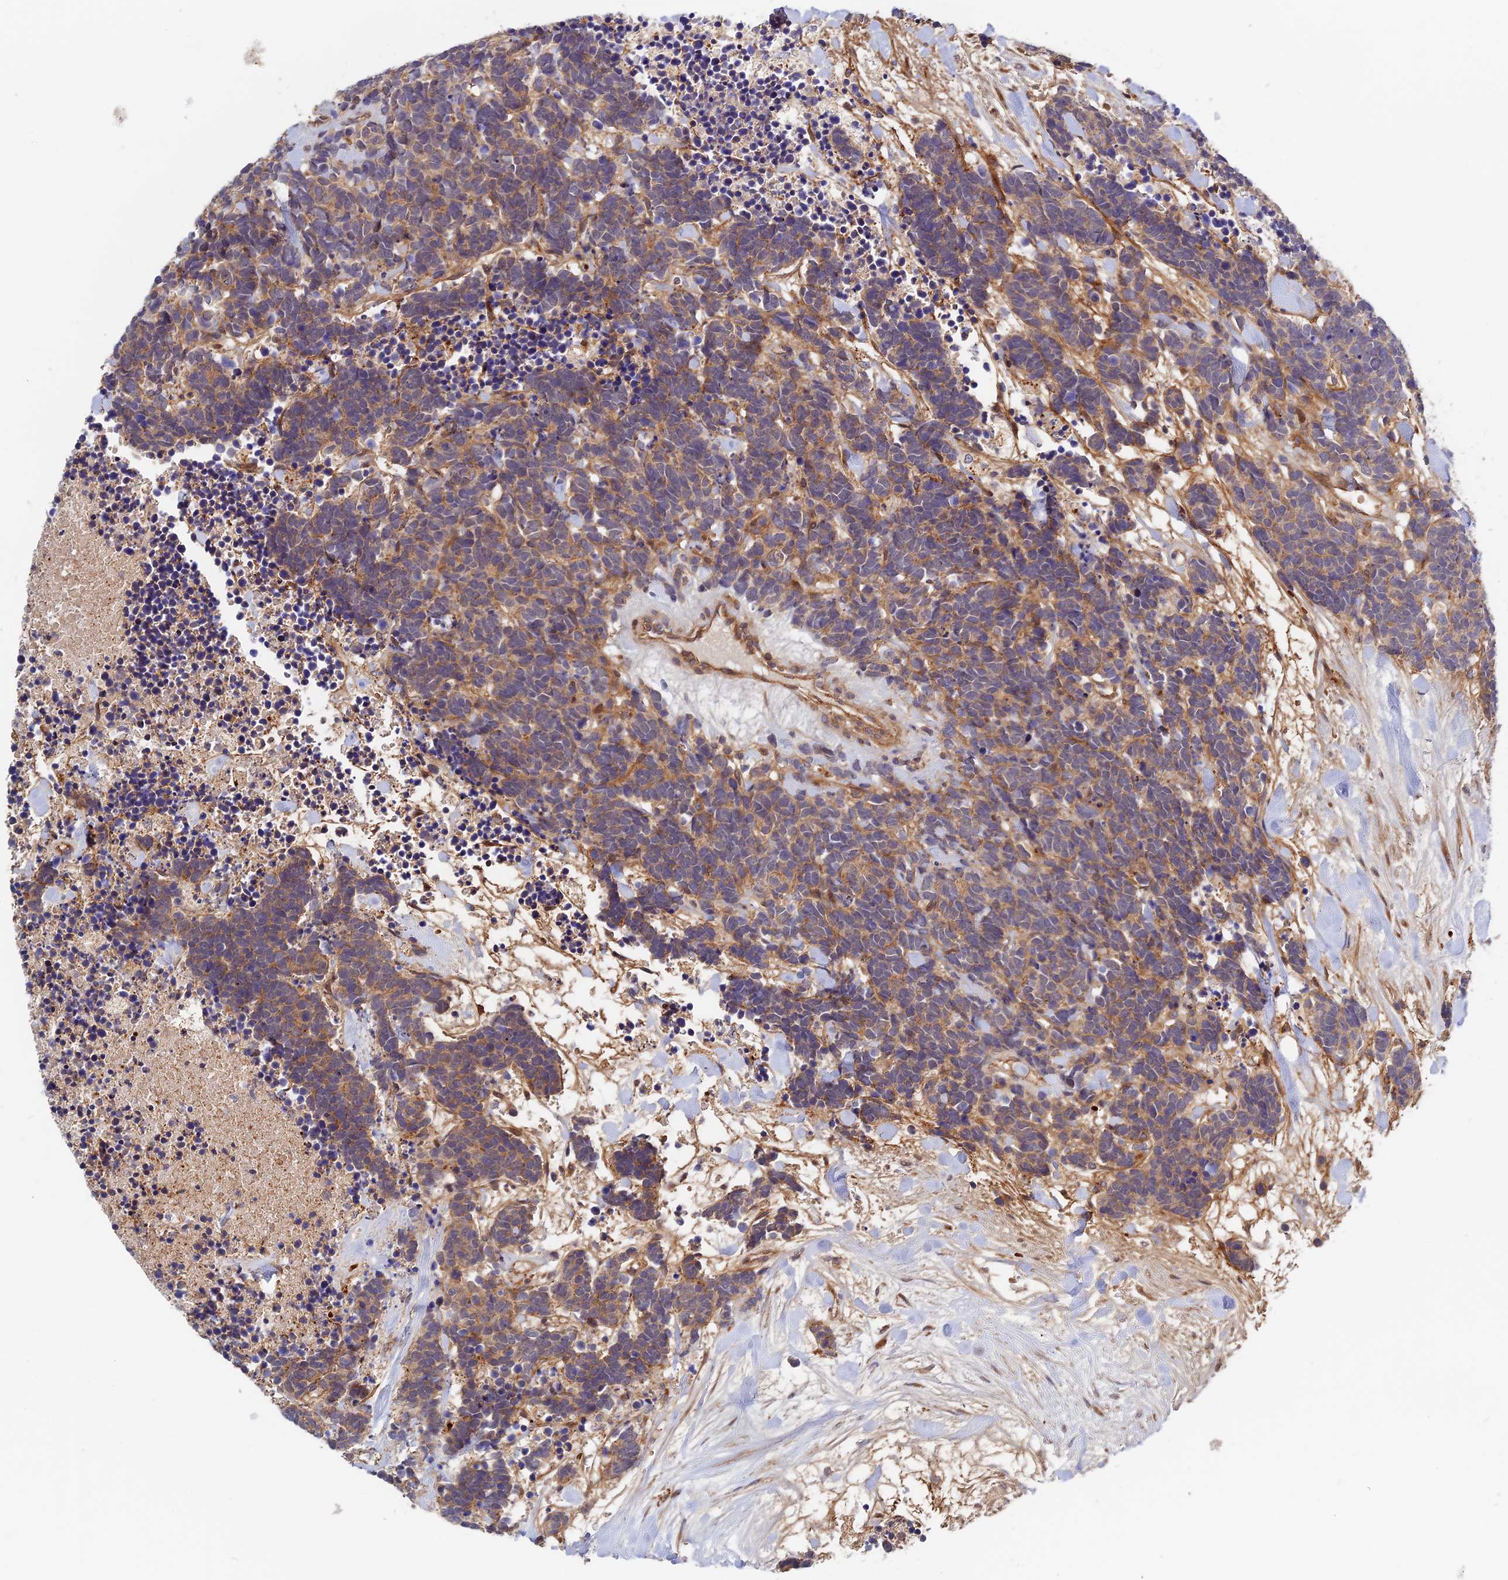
{"staining": {"intensity": "moderate", "quantity": "<25%", "location": "cytoplasmic/membranous"}, "tissue": "carcinoid", "cell_type": "Tumor cells", "image_type": "cancer", "snomed": [{"axis": "morphology", "description": "Carcinoma, NOS"}, {"axis": "morphology", "description": "Carcinoid, malignant, NOS"}, {"axis": "topography", "description": "Prostate"}], "caption": "There is low levels of moderate cytoplasmic/membranous positivity in tumor cells of carcinoma, as demonstrated by immunohistochemical staining (brown color).", "gene": "MISP3", "patient": {"sex": "male", "age": 57}}